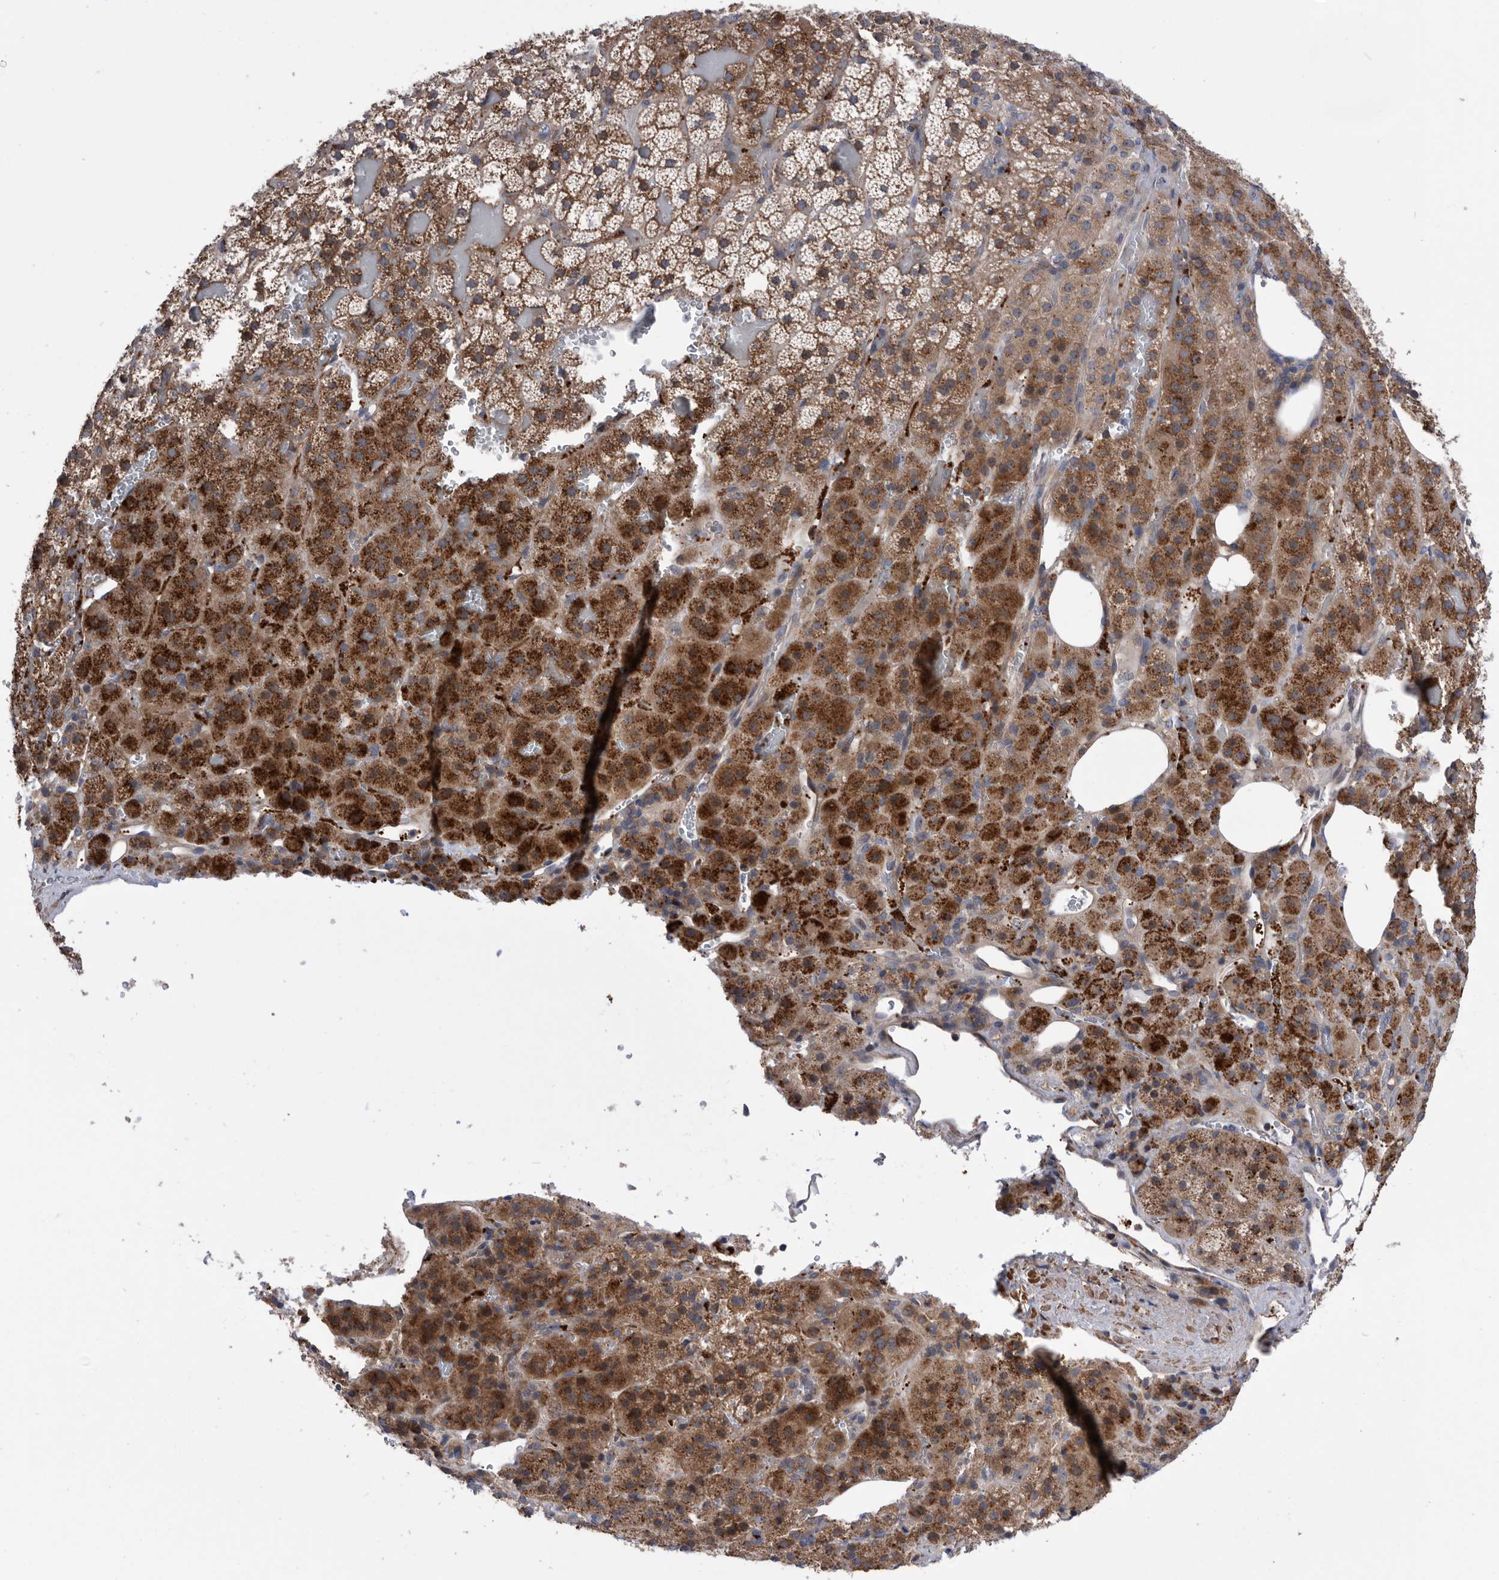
{"staining": {"intensity": "strong", "quantity": "25%-75%", "location": "cytoplasmic/membranous"}, "tissue": "adrenal gland", "cell_type": "Glandular cells", "image_type": "normal", "snomed": [{"axis": "morphology", "description": "Normal tissue, NOS"}, {"axis": "topography", "description": "Adrenal gland"}], "caption": "Adrenal gland stained with DAB immunohistochemistry (IHC) exhibits high levels of strong cytoplasmic/membranous positivity in approximately 25%-75% of glandular cells.", "gene": "BAIAP3", "patient": {"sex": "female", "age": 59}}